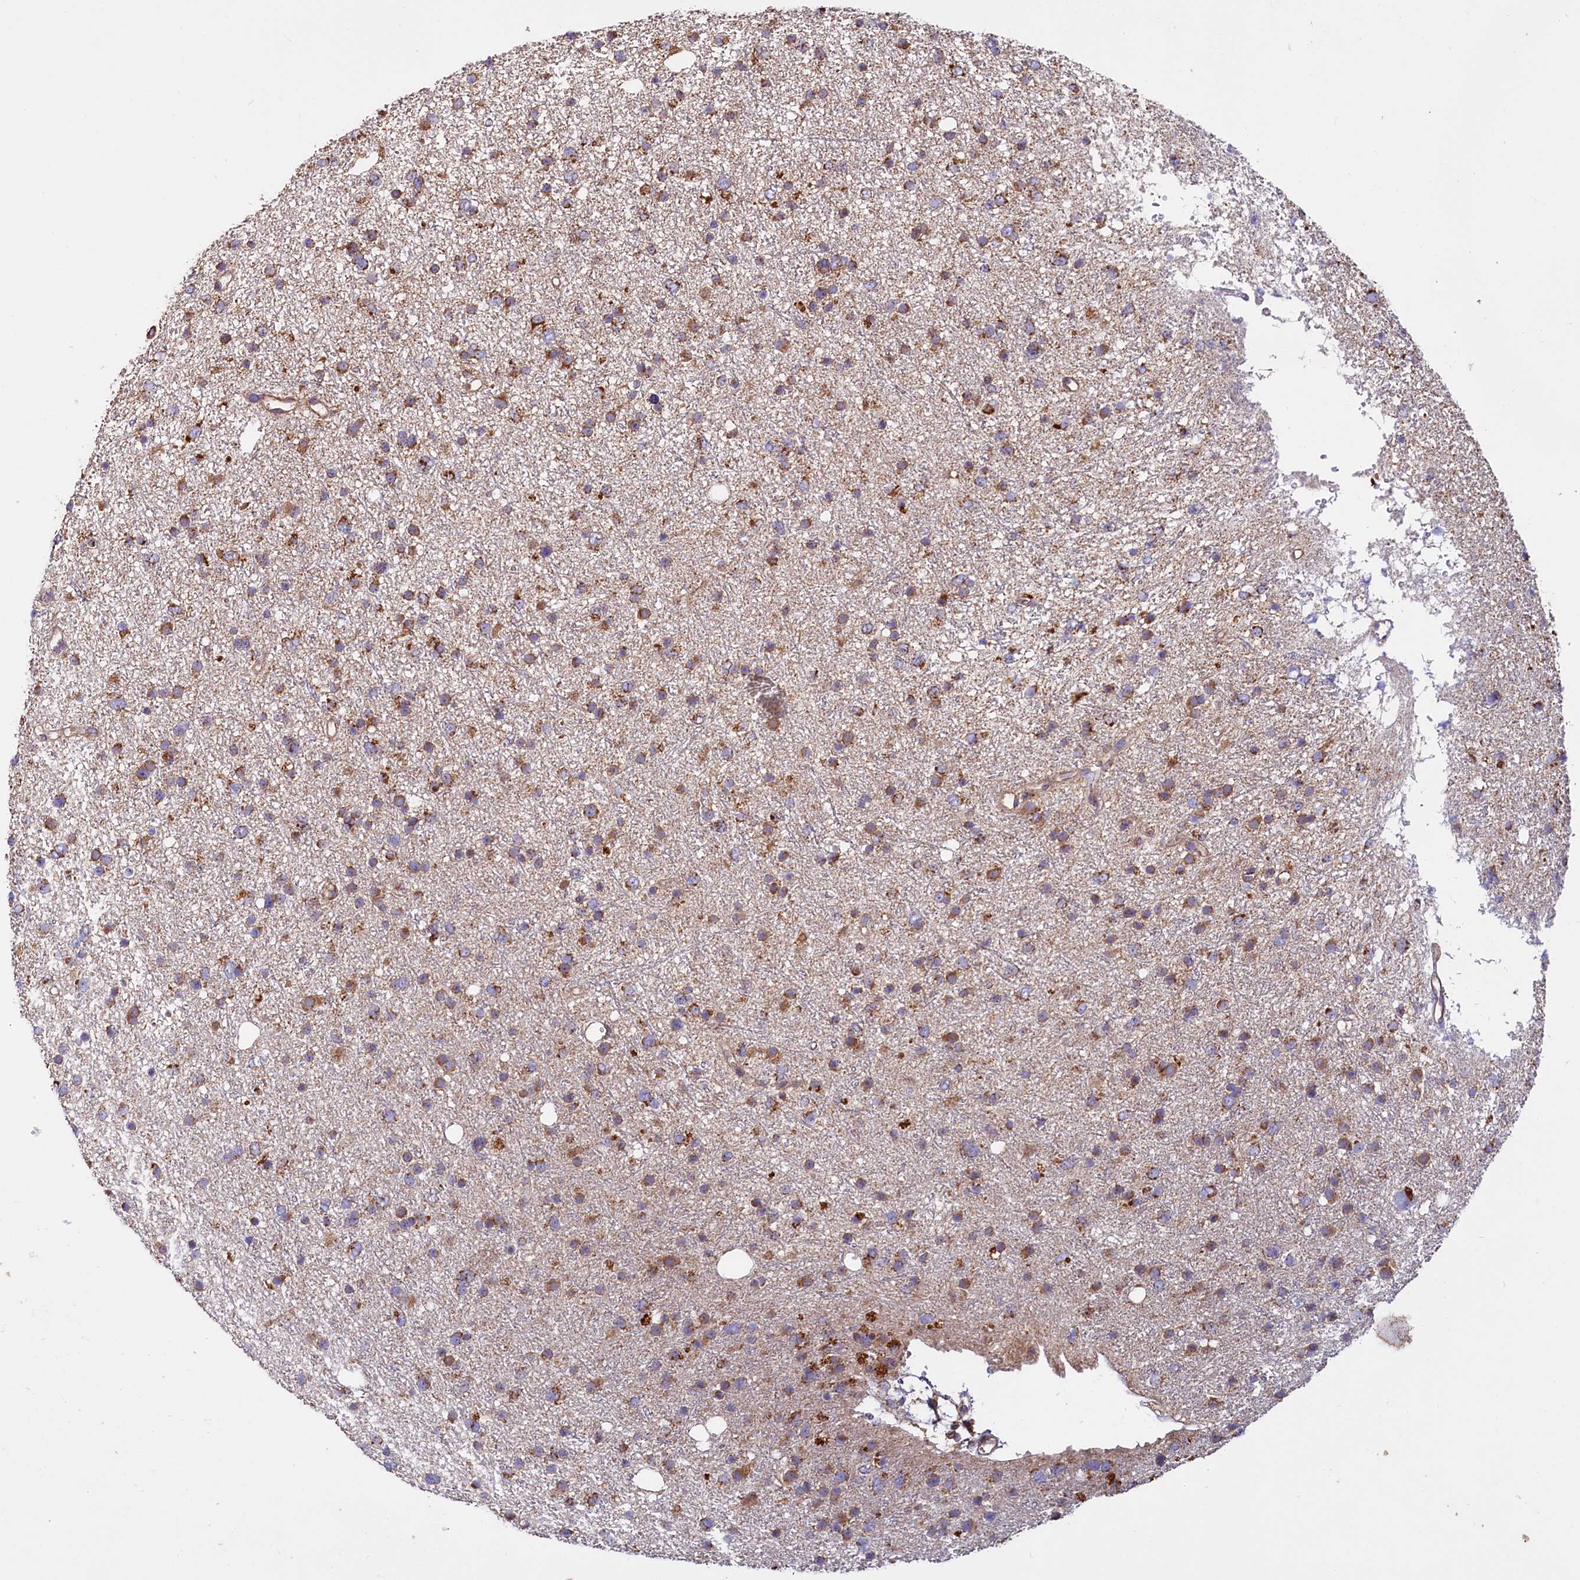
{"staining": {"intensity": "moderate", "quantity": ">75%", "location": "cytoplasmic/membranous"}, "tissue": "glioma", "cell_type": "Tumor cells", "image_type": "cancer", "snomed": [{"axis": "morphology", "description": "Glioma, malignant, Low grade"}, {"axis": "topography", "description": "Cerebral cortex"}], "caption": "High-power microscopy captured an IHC histopathology image of glioma, revealing moderate cytoplasmic/membranous positivity in approximately >75% of tumor cells.", "gene": "NUDT15", "patient": {"sex": "female", "age": 39}}